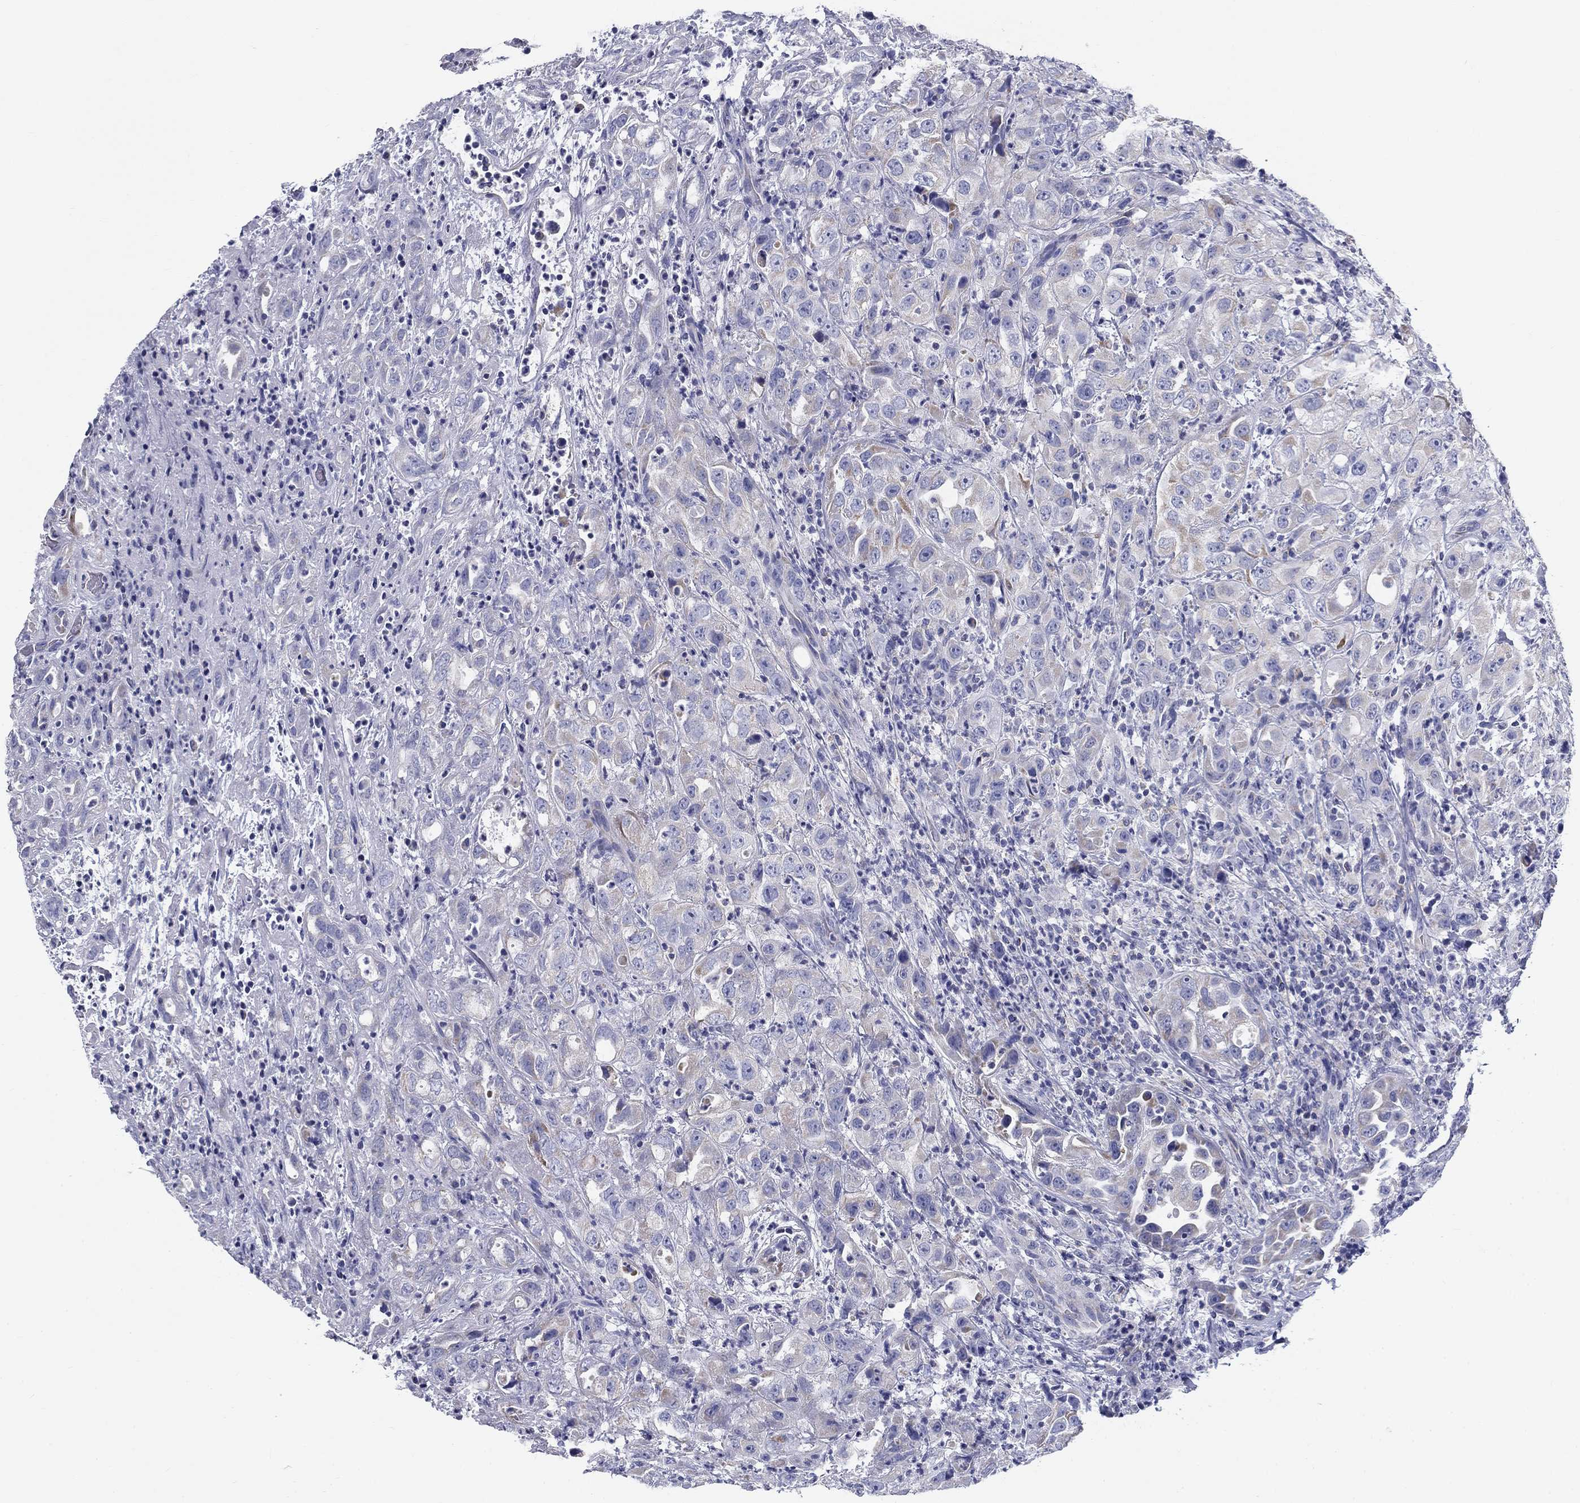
{"staining": {"intensity": "negative", "quantity": "none", "location": "none"}, "tissue": "urothelial cancer", "cell_type": "Tumor cells", "image_type": "cancer", "snomed": [{"axis": "morphology", "description": "Urothelial carcinoma, High grade"}, {"axis": "topography", "description": "Urinary bladder"}], "caption": "DAB immunohistochemical staining of human urothelial cancer displays no significant positivity in tumor cells.", "gene": "UPB1", "patient": {"sex": "female", "age": 41}}